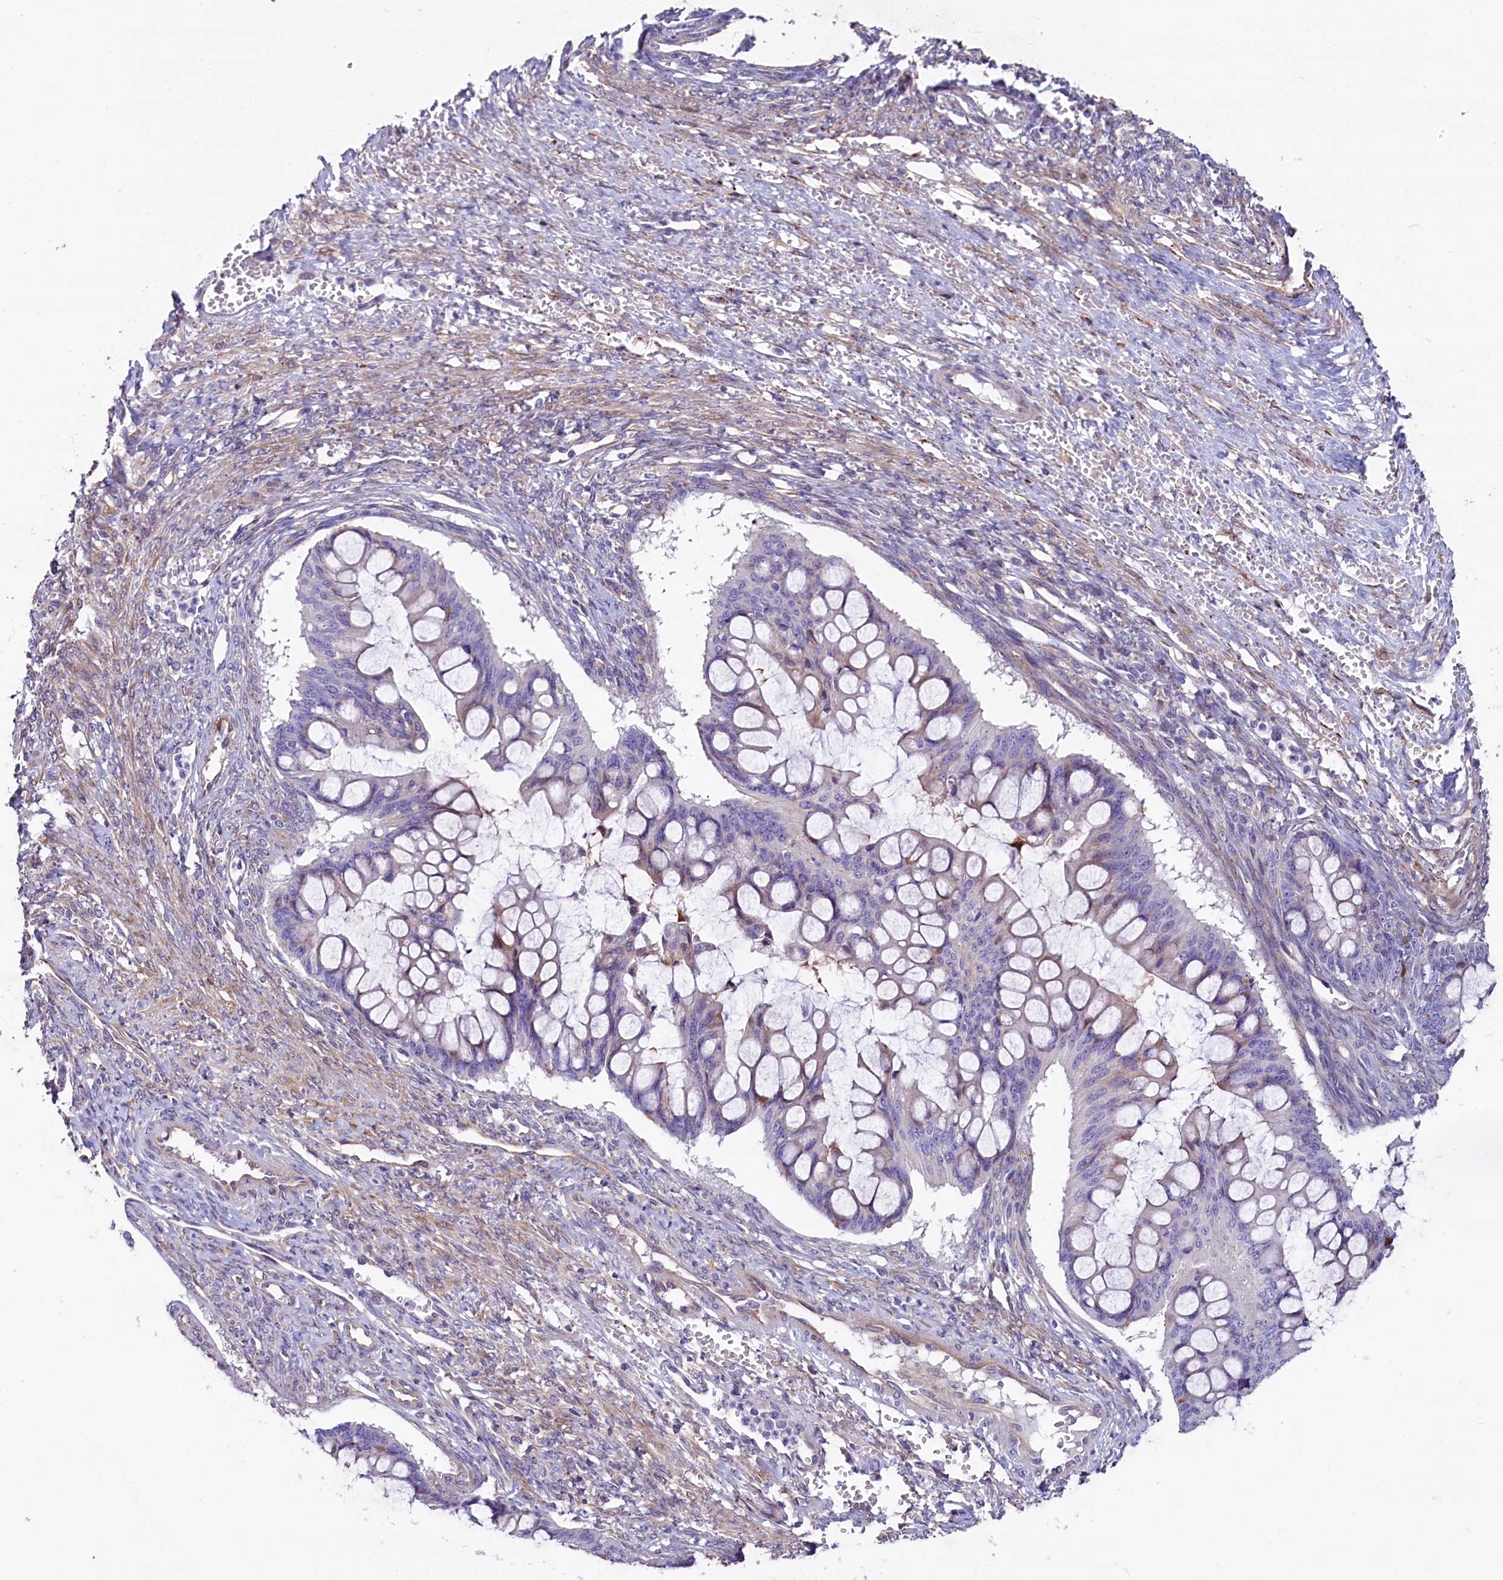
{"staining": {"intensity": "weak", "quantity": "<25%", "location": "cytoplasmic/membranous"}, "tissue": "ovarian cancer", "cell_type": "Tumor cells", "image_type": "cancer", "snomed": [{"axis": "morphology", "description": "Cystadenocarcinoma, mucinous, NOS"}, {"axis": "topography", "description": "Ovary"}], "caption": "This is a photomicrograph of immunohistochemistry staining of ovarian mucinous cystadenocarcinoma, which shows no staining in tumor cells. (Immunohistochemistry (ihc), brightfield microscopy, high magnification).", "gene": "GPR108", "patient": {"sex": "female", "age": 73}}